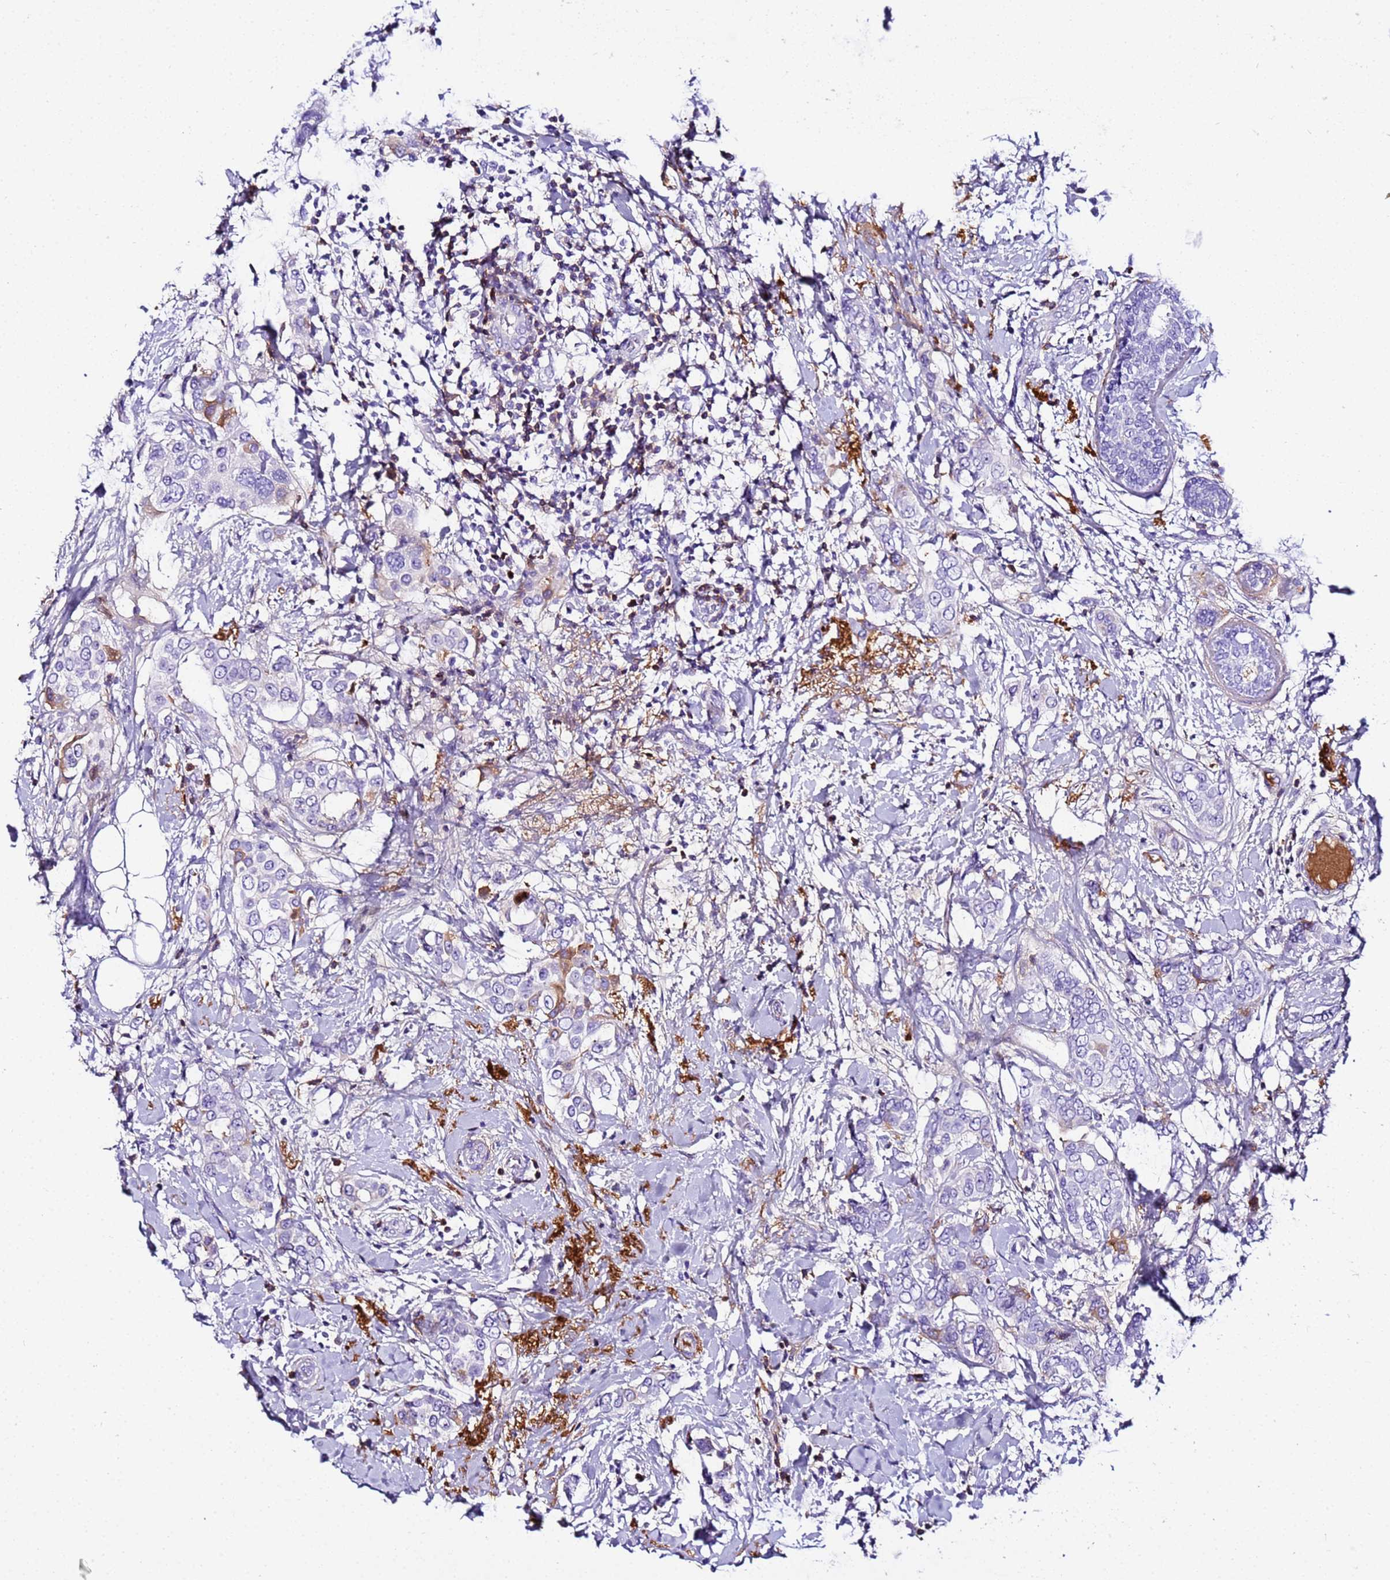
{"staining": {"intensity": "moderate", "quantity": "<25%", "location": "cytoplasmic/membranous"}, "tissue": "breast cancer", "cell_type": "Tumor cells", "image_type": "cancer", "snomed": [{"axis": "morphology", "description": "Lobular carcinoma"}, {"axis": "topography", "description": "Breast"}], "caption": "A brown stain highlights moderate cytoplasmic/membranous staining of a protein in human breast lobular carcinoma tumor cells.", "gene": "CFHR2", "patient": {"sex": "female", "age": 51}}